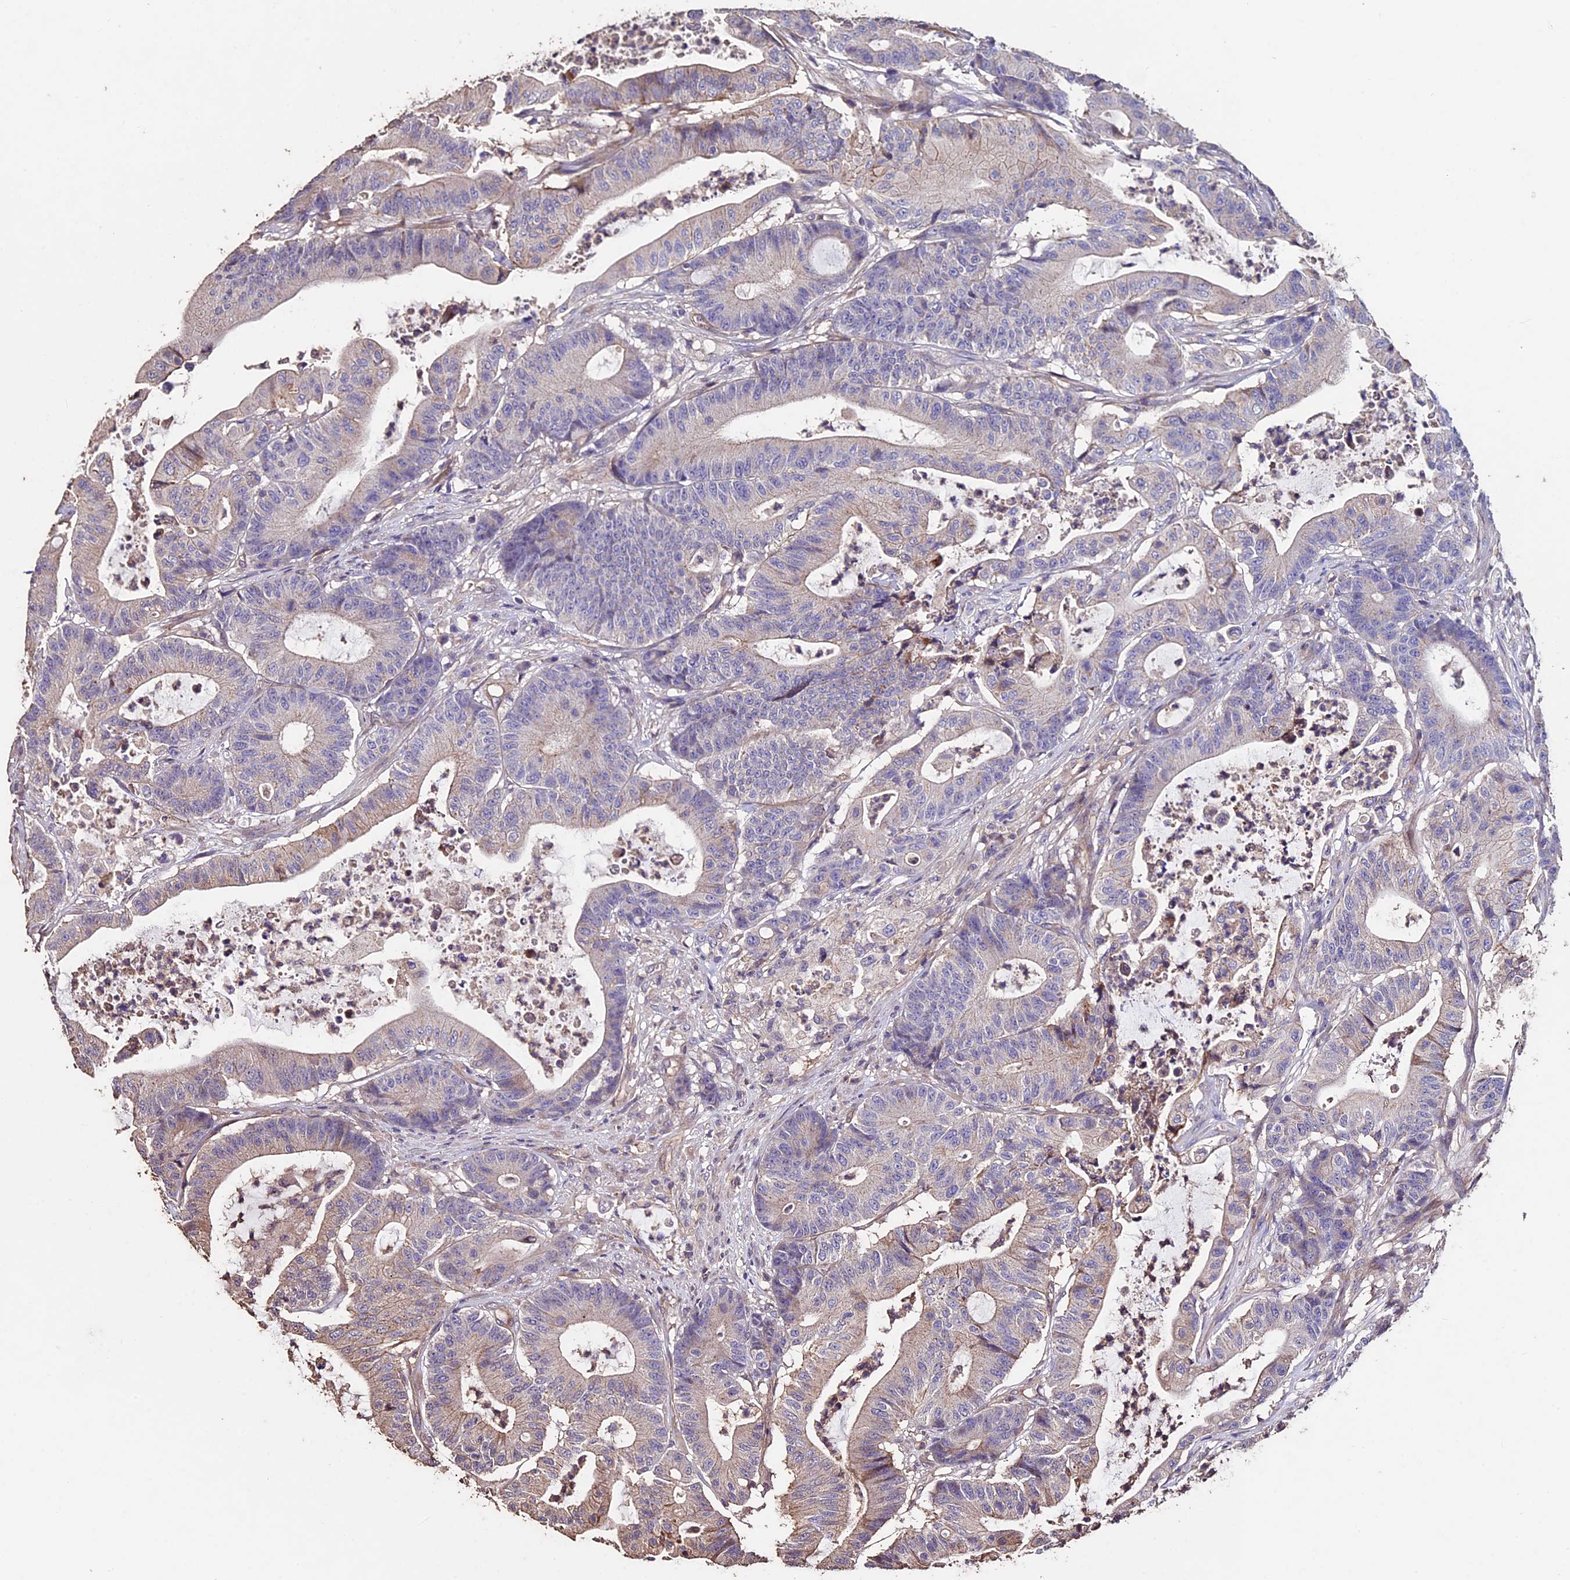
{"staining": {"intensity": "weak", "quantity": "<25%", "location": "cytoplasmic/membranous"}, "tissue": "colorectal cancer", "cell_type": "Tumor cells", "image_type": "cancer", "snomed": [{"axis": "morphology", "description": "Adenocarcinoma, NOS"}, {"axis": "topography", "description": "Colon"}], "caption": "IHC photomicrograph of human colorectal cancer (adenocarcinoma) stained for a protein (brown), which demonstrates no positivity in tumor cells. (Stains: DAB (3,3'-diaminobenzidine) IHC with hematoxylin counter stain, Microscopy: brightfield microscopy at high magnification).", "gene": "USB1", "patient": {"sex": "female", "age": 84}}